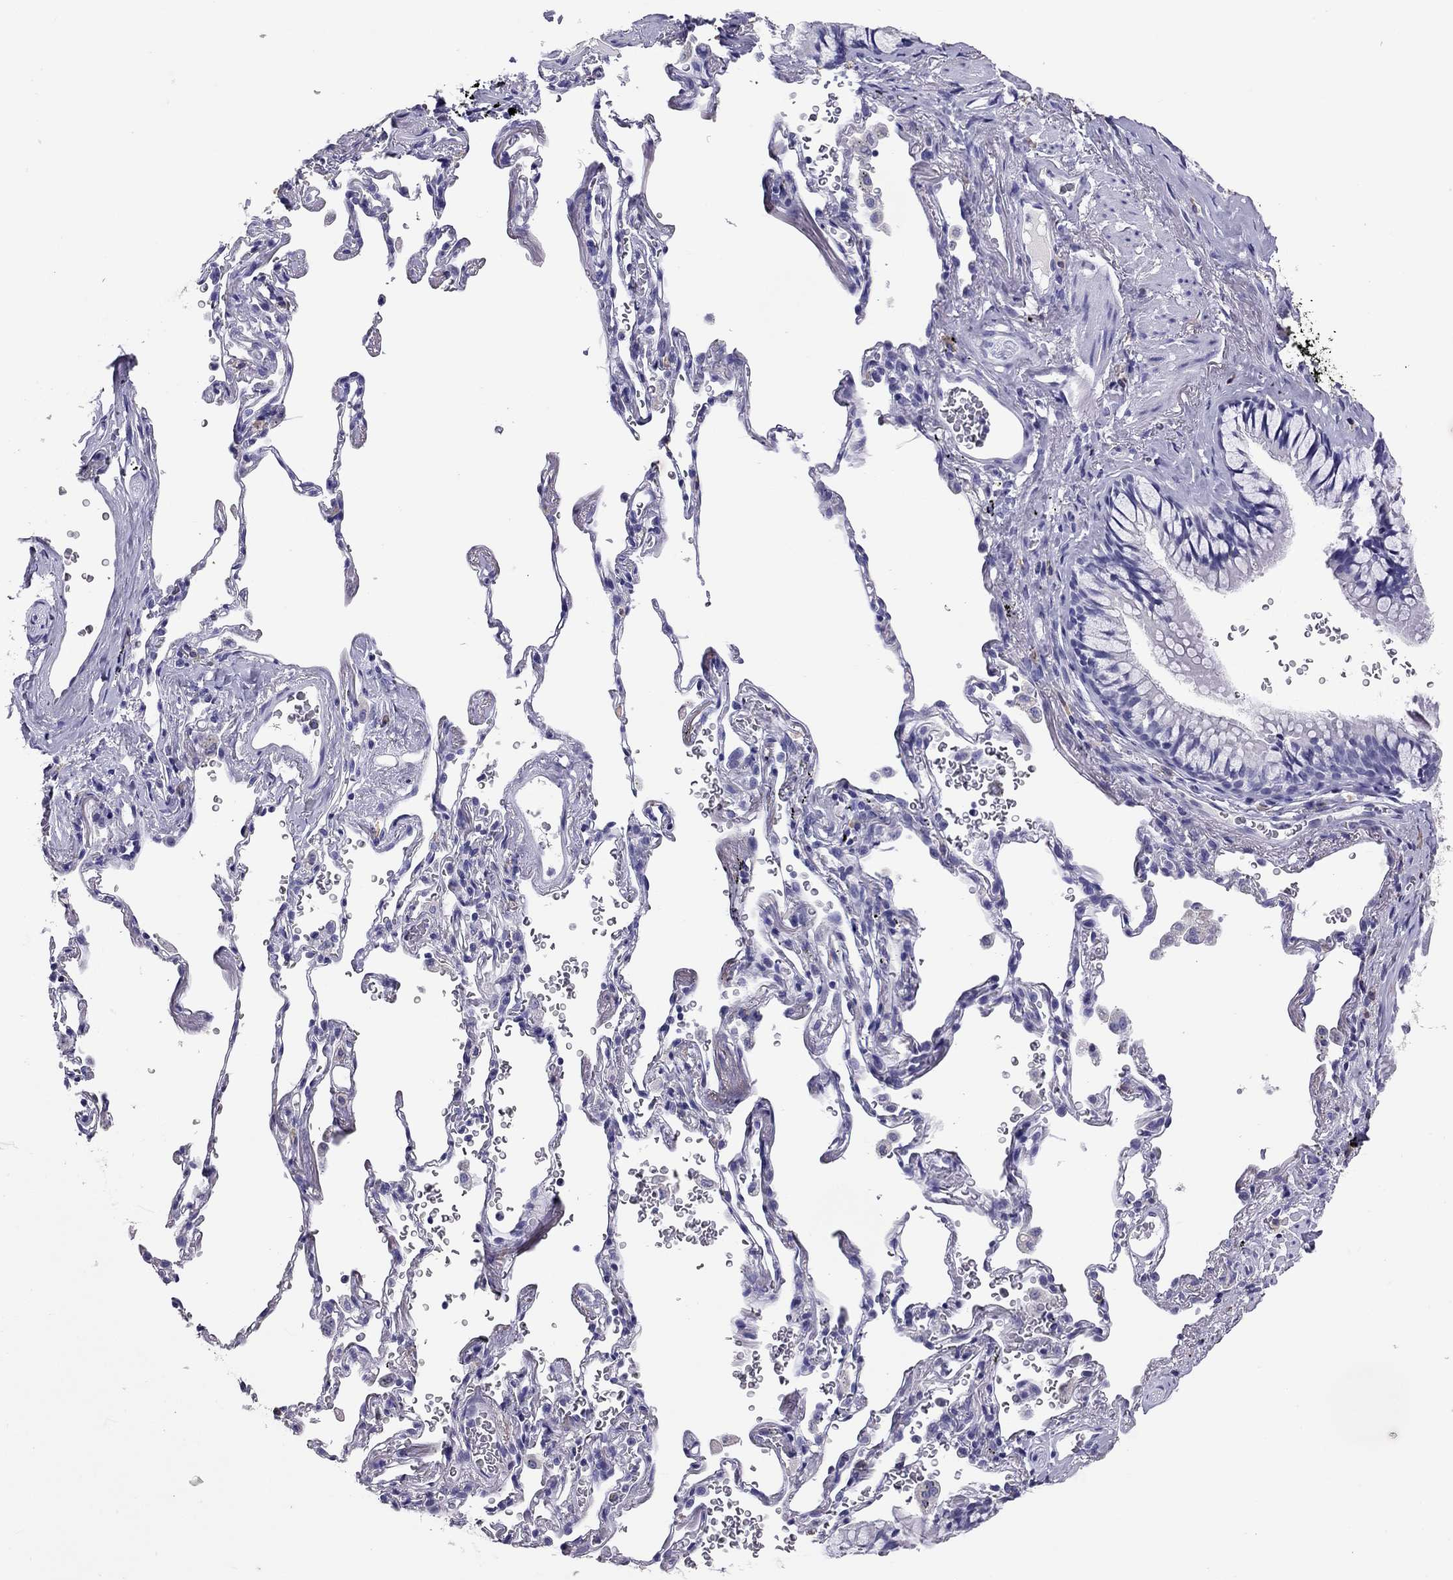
{"staining": {"intensity": "negative", "quantity": "none", "location": "none"}, "tissue": "soft tissue", "cell_type": "Fibroblasts", "image_type": "normal", "snomed": [{"axis": "morphology", "description": "Normal tissue, NOS"}, {"axis": "morphology", "description": "Adenocarcinoma, NOS"}, {"axis": "topography", "description": "Cartilage tissue"}, {"axis": "topography", "description": "Lung"}], "caption": "Image shows no protein staining in fibroblasts of benign soft tissue. (Stains: DAB IHC with hematoxylin counter stain, Microscopy: brightfield microscopy at high magnification).", "gene": "CALHM1", "patient": {"sex": "male", "age": 59}}